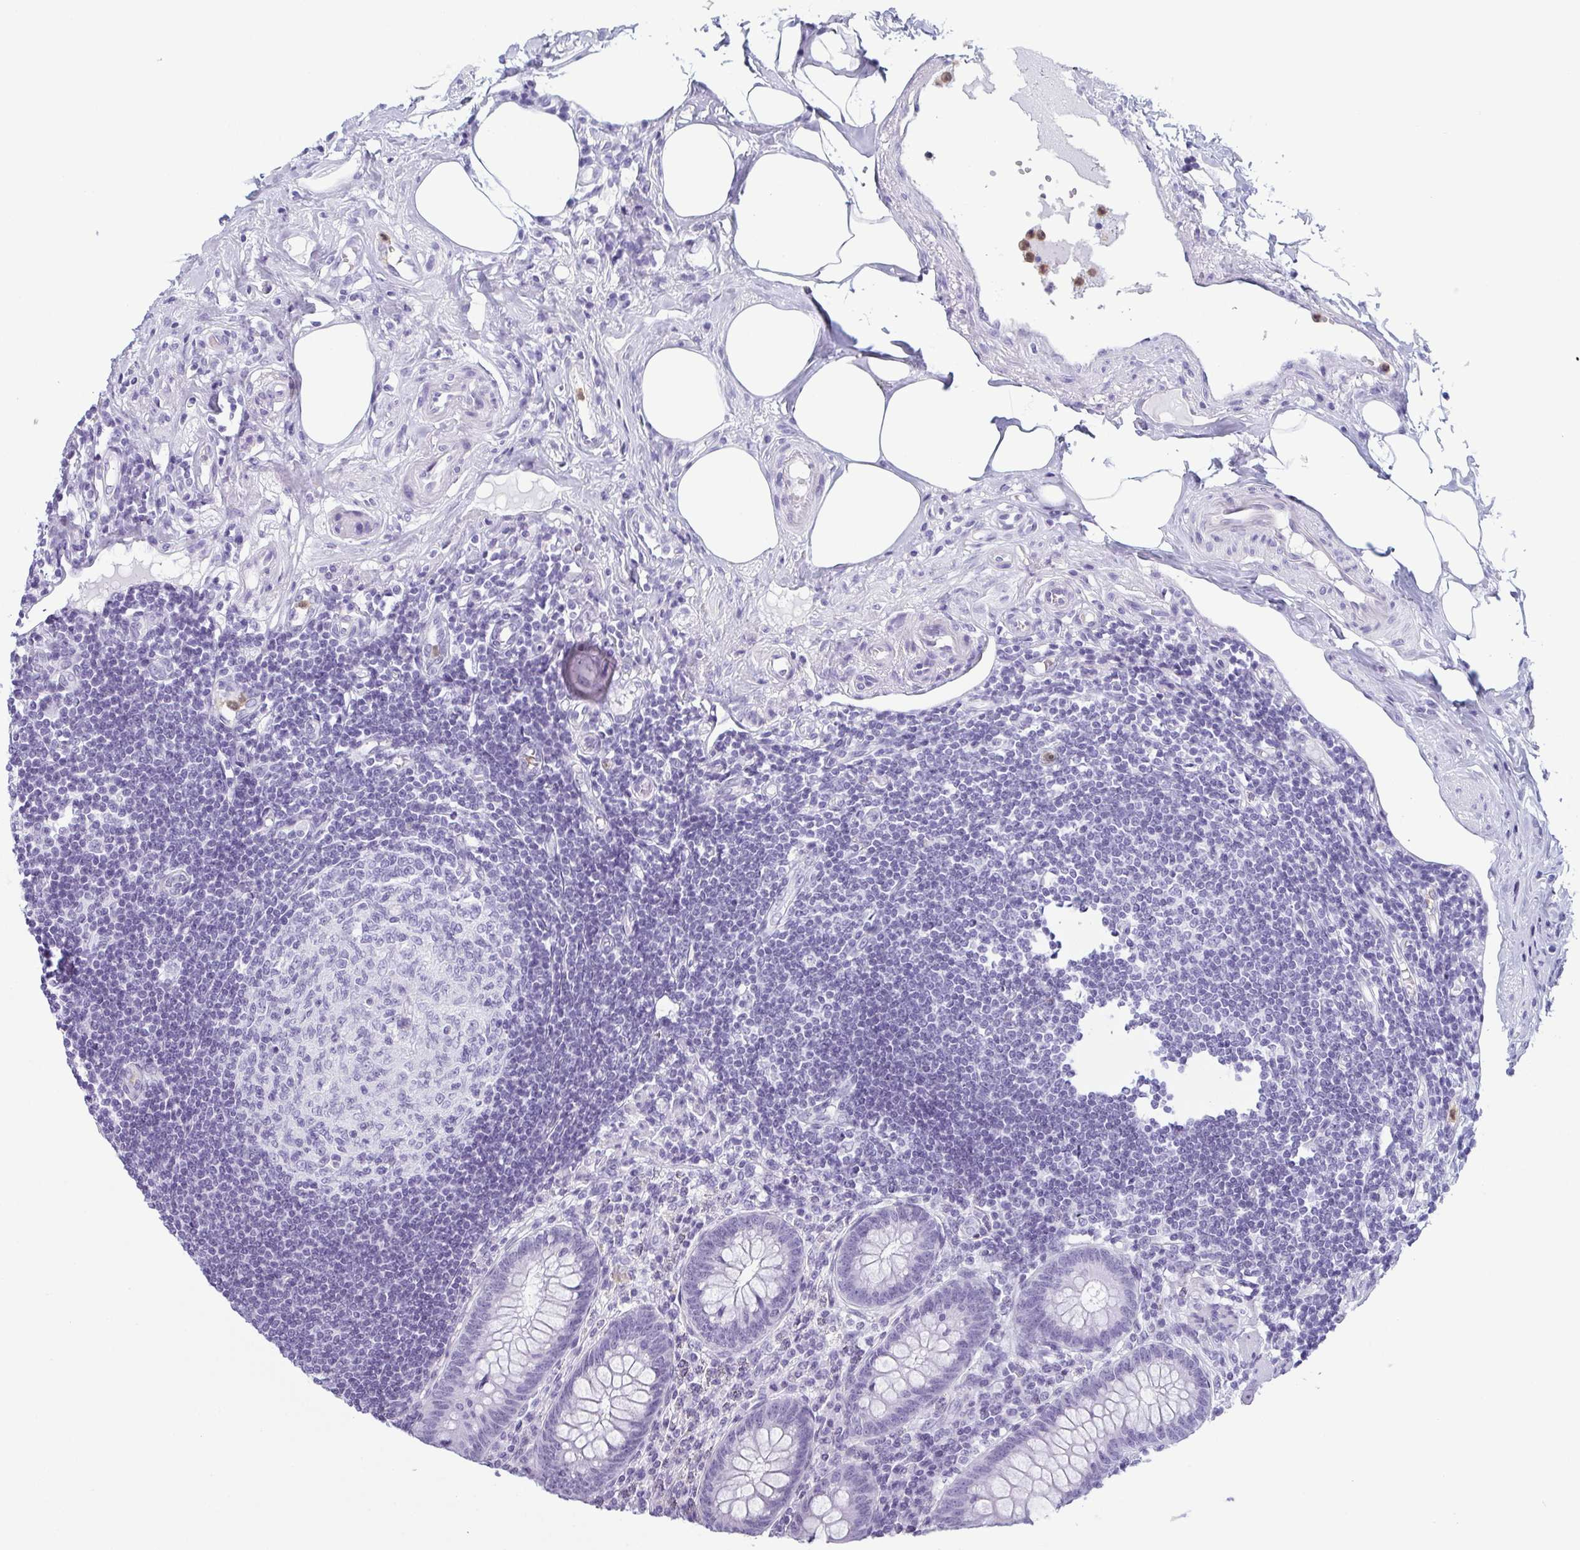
{"staining": {"intensity": "negative", "quantity": "none", "location": "none"}, "tissue": "appendix", "cell_type": "Glandular cells", "image_type": "normal", "snomed": [{"axis": "morphology", "description": "Normal tissue, NOS"}, {"axis": "topography", "description": "Appendix"}], "caption": "Glandular cells show no significant protein positivity in unremarkable appendix. (Brightfield microscopy of DAB (3,3'-diaminobenzidine) immunohistochemistry at high magnification).", "gene": "CDA", "patient": {"sex": "female", "age": 57}}